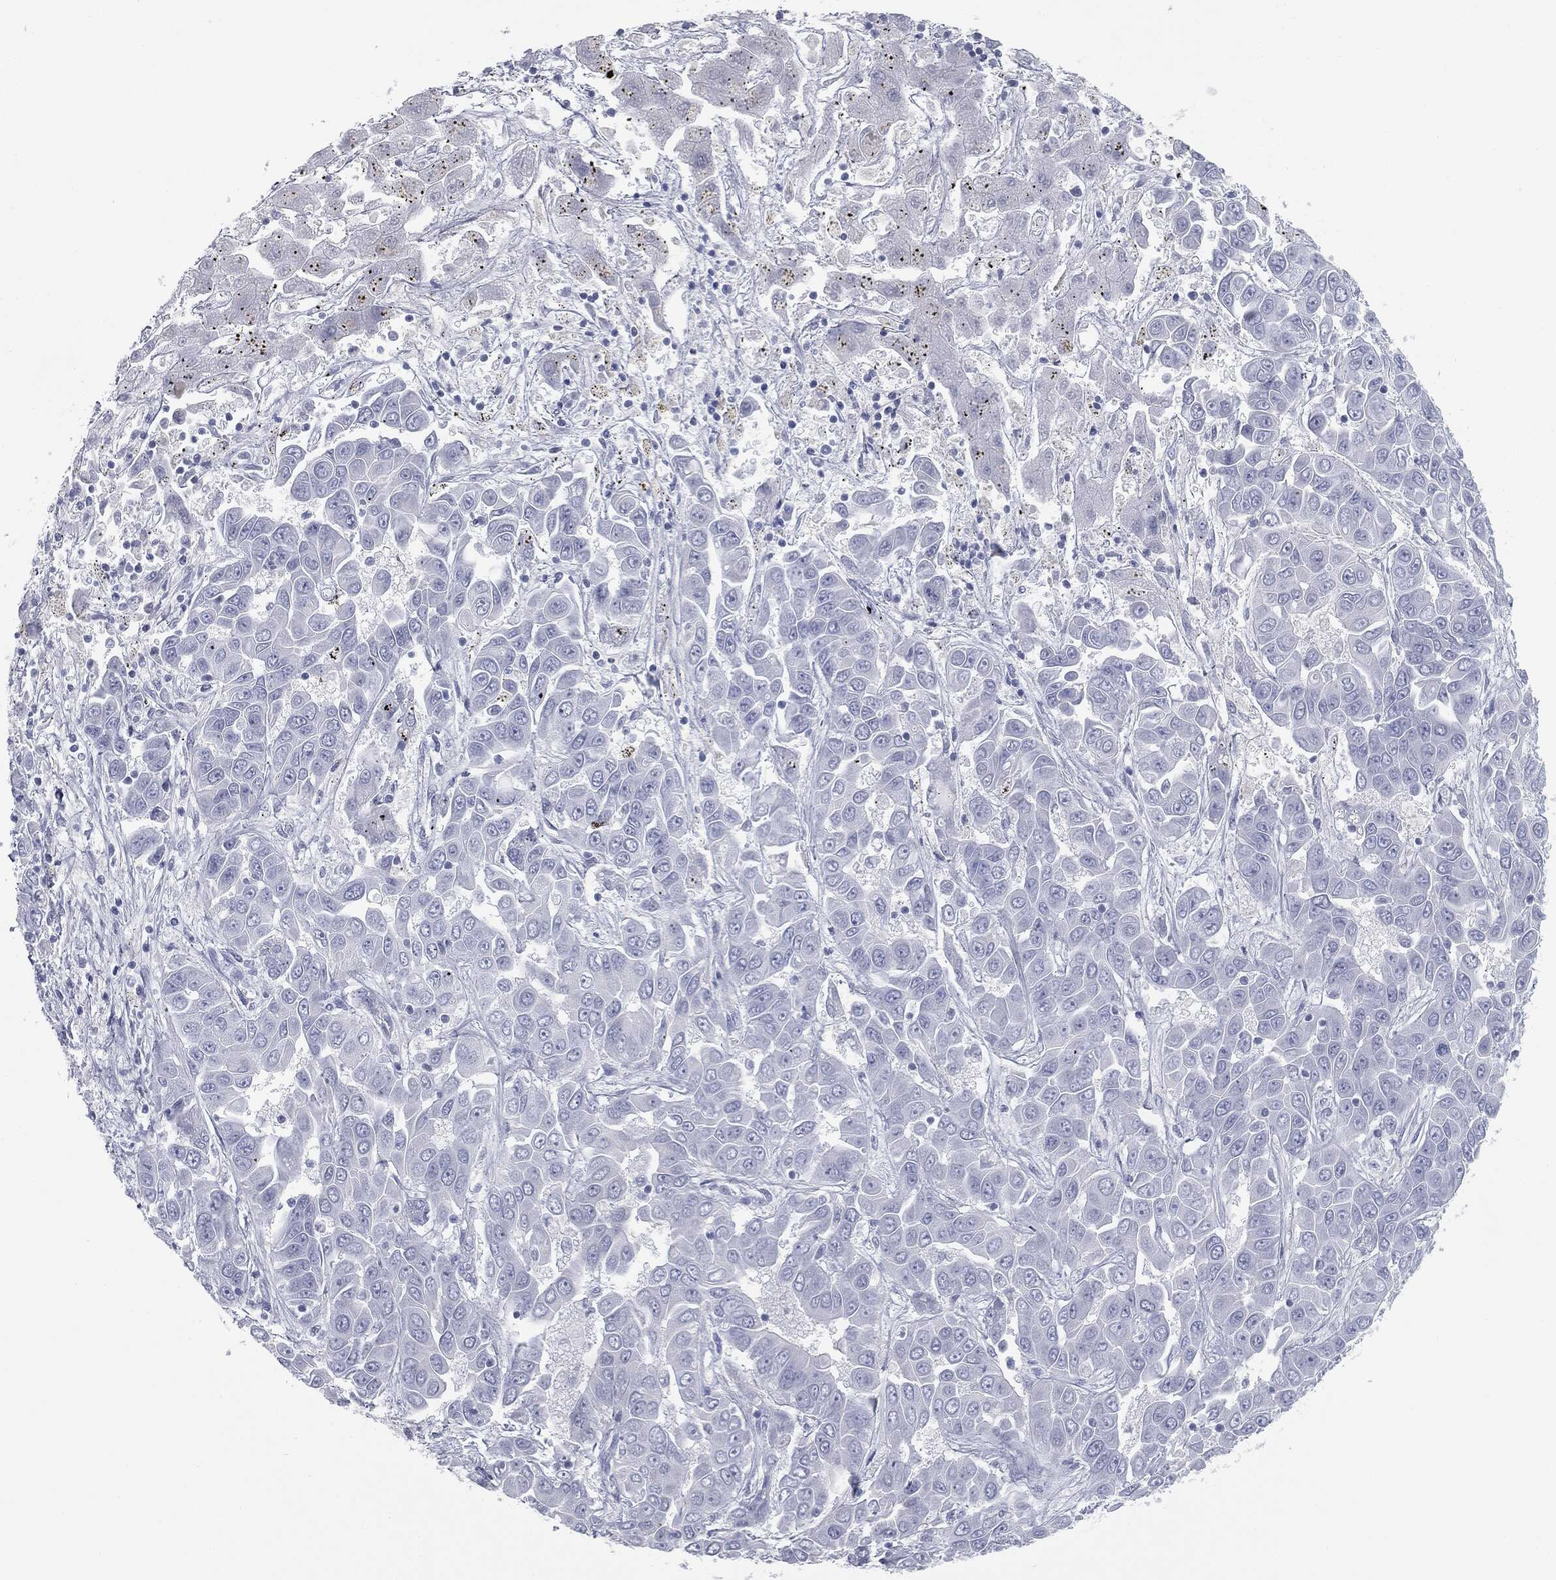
{"staining": {"intensity": "negative", "quantity": "none", "location": "none"}, "tissue": "liver cancer", "cell_type": "Tumor cells", "image_type": "cancer", "snomed": [{"axis": "morphology", "description": "Cholangiocarcinoma"}, {"axis": "topography", "description": "Liver"}], "caption": "Liver cancer (cholangiocarcinoma) stained for a protein using immunohistochemistry (IHC) displays no expression tumor cells.", "gene": "TPO", "patient": {"sex": "female", "age": 52}}